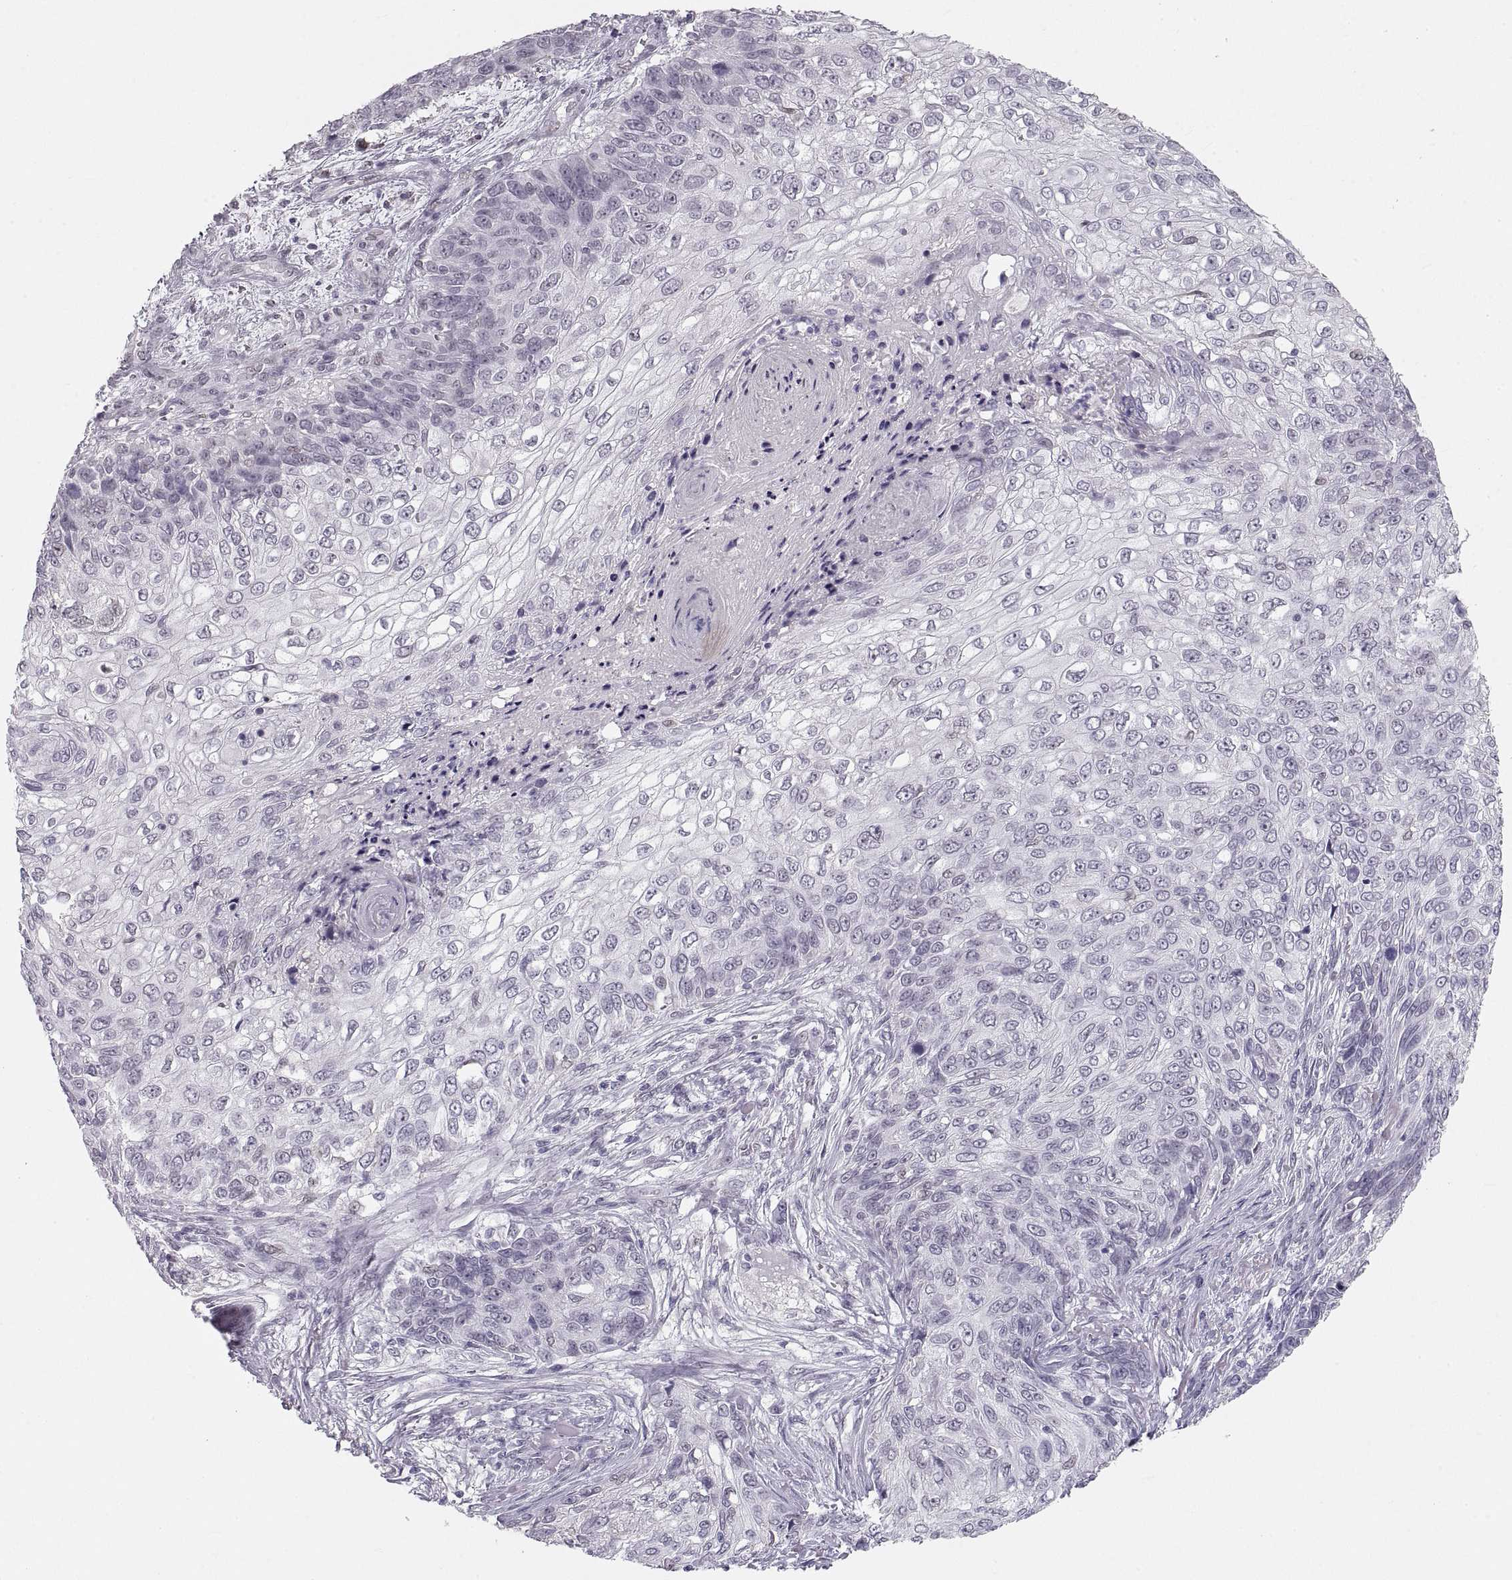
{"staining": {"intensity": "negative", "quantity": "none", "location": "none"}, "tissue": "skin cancer", "cell_type": "Tumor cells", "image_type": "cancer", "snomed": [{"axis": "morphology", "description": "Squamous cell carcinoma, NOS"}, {"axis": "topography", "description": "Skin"}], "caption": "Immunohistochemistry micrograph of neoplastic tissue: human skin squamous cell carcinoma stained with DAB (3,3'-diaminobenzidine) displays no significant protein positivity in tumor cells. (DAB (3,3'-diaminobenzidine) immunohistochemistry (IHC), high magnification).", "gene": "NANOS3", "patient": {"sex": "male", "age": 92}}